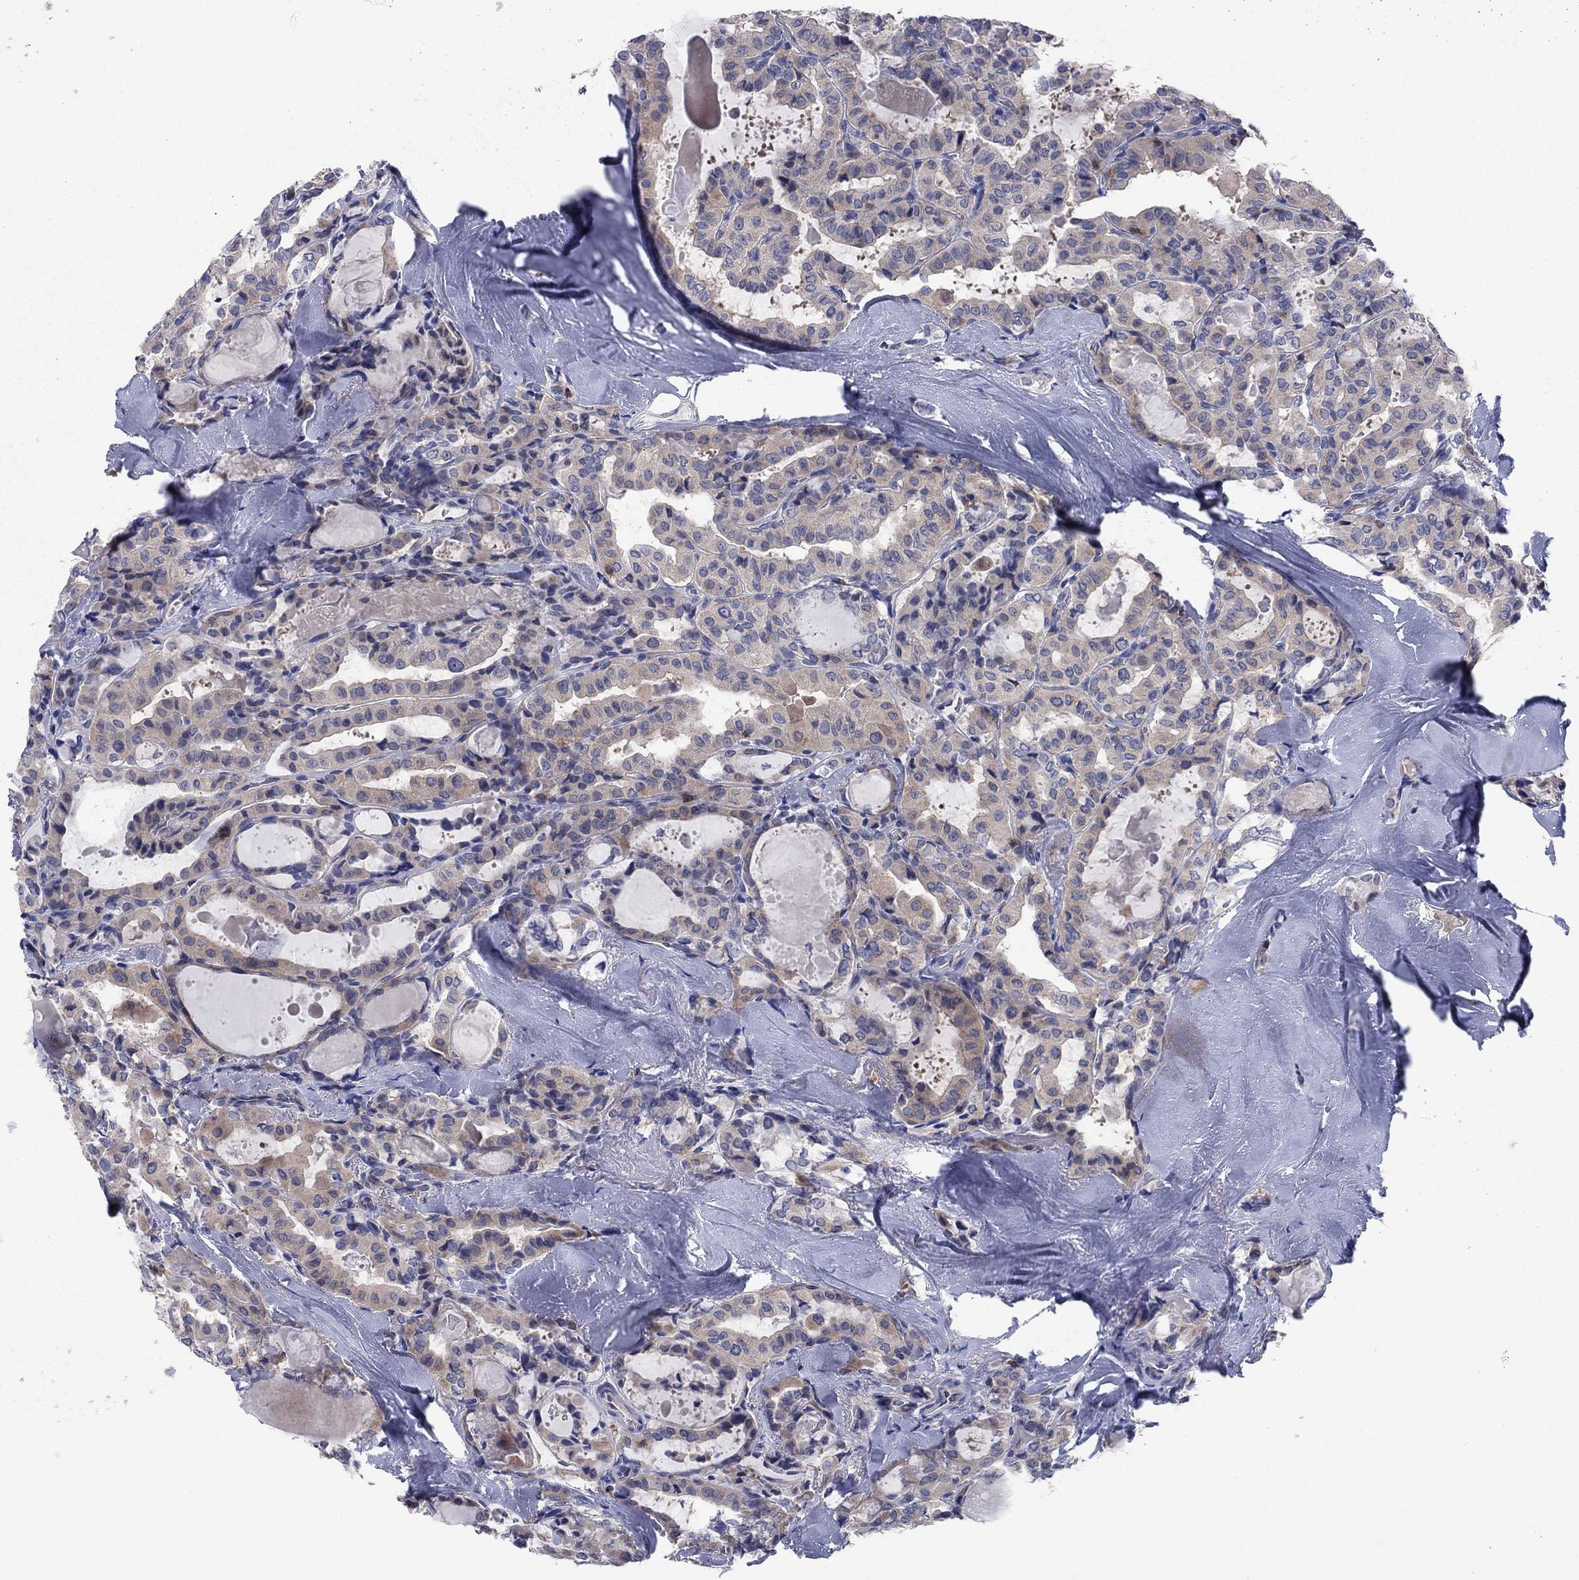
{"staining": {"intensity": "weak", "quantity": "25%-75%", "location": "cytoplasmic/membranous"}, "tissue": "thyroid cancer", "cell_type": "Tumor cells", "image_type": "cancer", "snomed": [{"axis": "morphology", "description": "Papillary adenocarcinoma, NOS"}, {"axis": "topography", "description": "Thyroid gland"}], "caption": "This is a histology image of immunohistochemistry (IHC) staining of thyroid cancer, which shows weak staining in the cytoplasmic/membranous of tumor cells.", "gene": "PVR", "patient": {"sex": "female", "age": 41}}